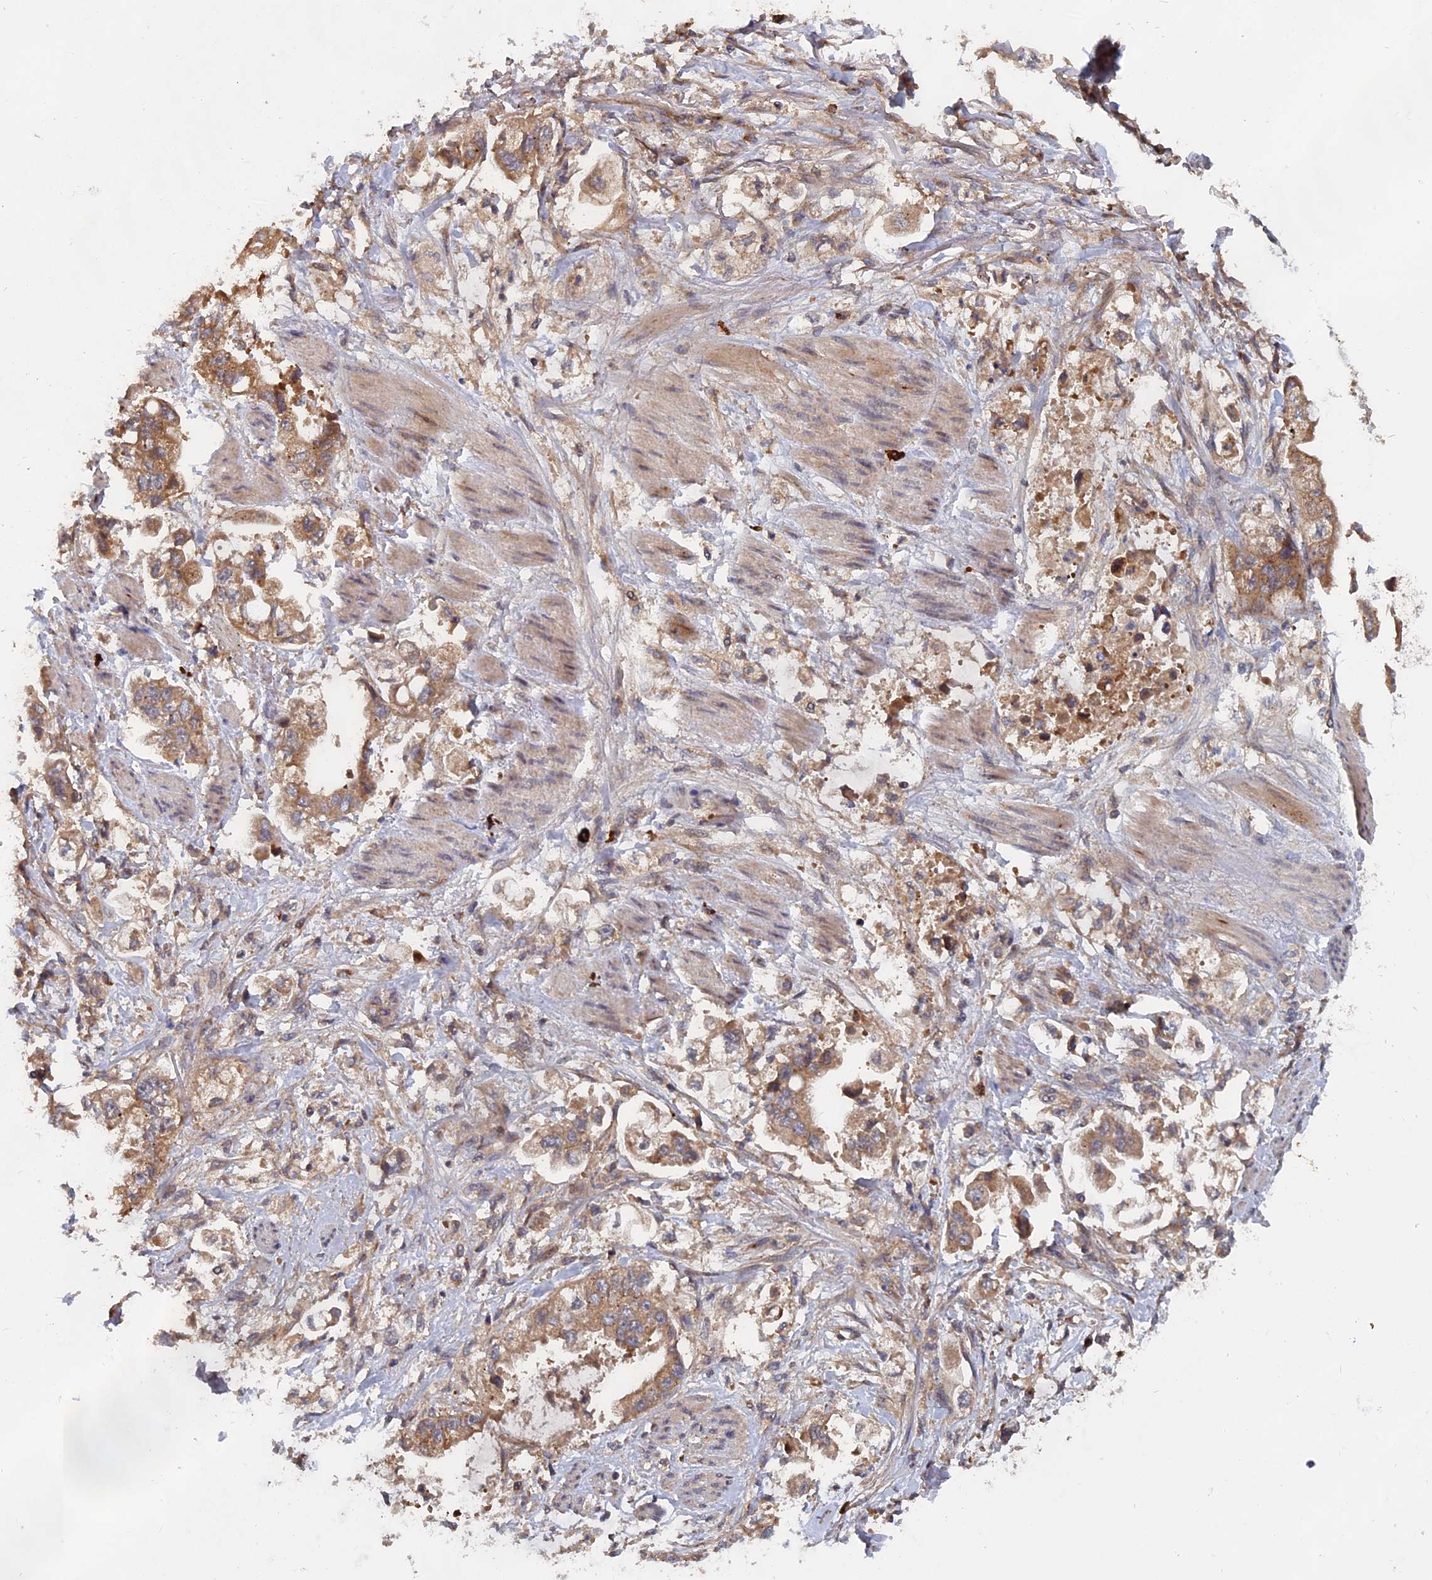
{"staining": {"intensity": "moderate", "quantity": ">75%", "location": "cytoplasmic/membranous"}, "tissue": "stomach cancer", "cell_type": "Tumor cells", "image_type": "cancer", "snomed": [{"axis": "morphology", "description": "Adenocarcinoma, NOS"}, {"axis": "topography", "description": "Stomach"}], "caption": "A micrograph of stomach cancer stained for a protein reveals moderate cytoplasmic/membranous brown staining in tumor cells.", "gene": "TRAPPC2L", "patient": {"sex": "male", "age": 62}}